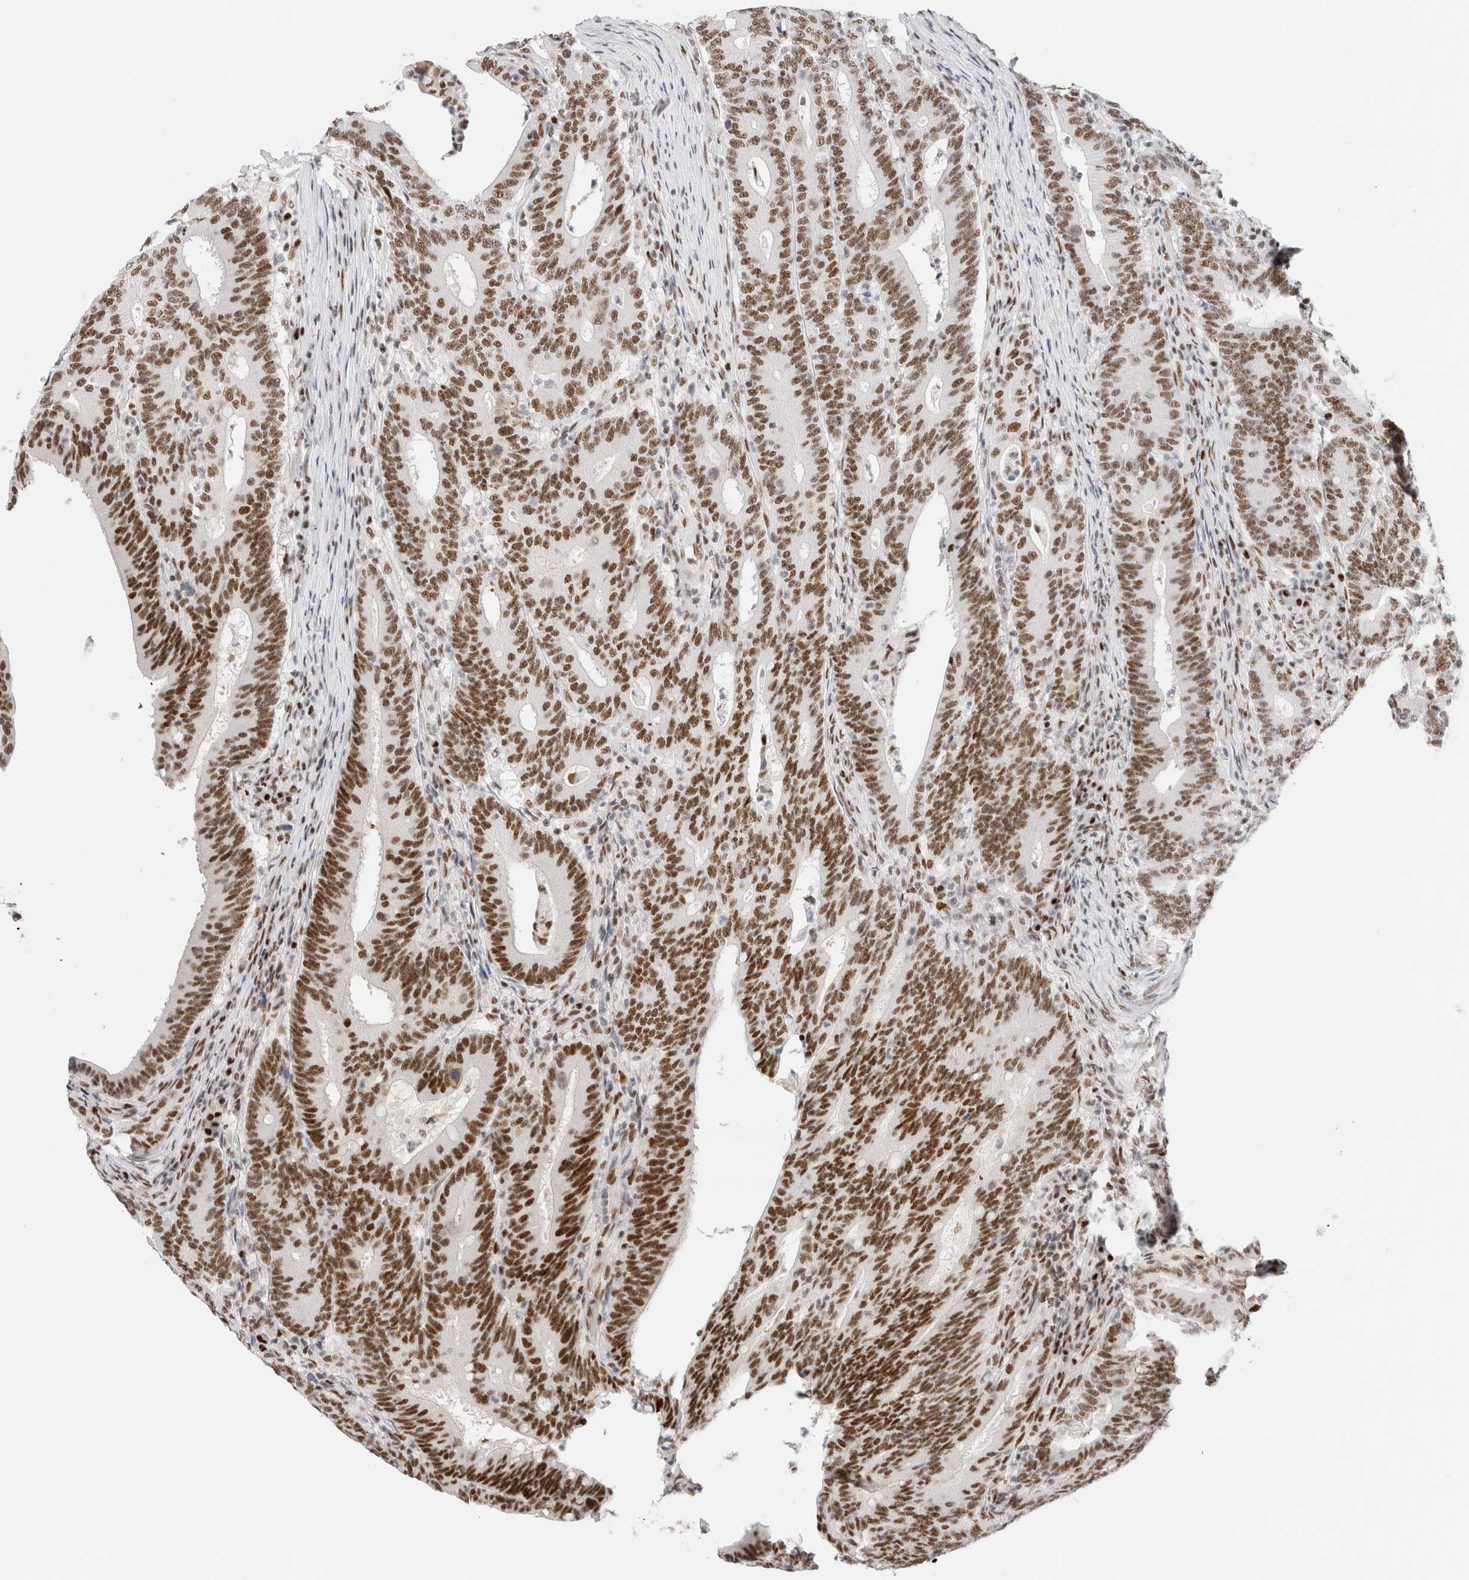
{"staining": {"intensity": "moderate", "quantity": ">75%", "location": "nuclear"}, "tissue": "colorectal cancer", "cell_type": "Tumor cells", "image_type": "cancer", "snomed": [{"axis": "morphology", "description": "Adenocarcinoma, NOS"}, {"axis": "topography", "description": "Colon"}], "caption": "There is medium levels of moderate nuclear positivity in tumor cells of colorectal cancer (adenocarcinoma), as demonstrated by immunohistochemical staining (brown color).", "gene": "ZNF282", "patient": {"sex": "female", "age": 66}}